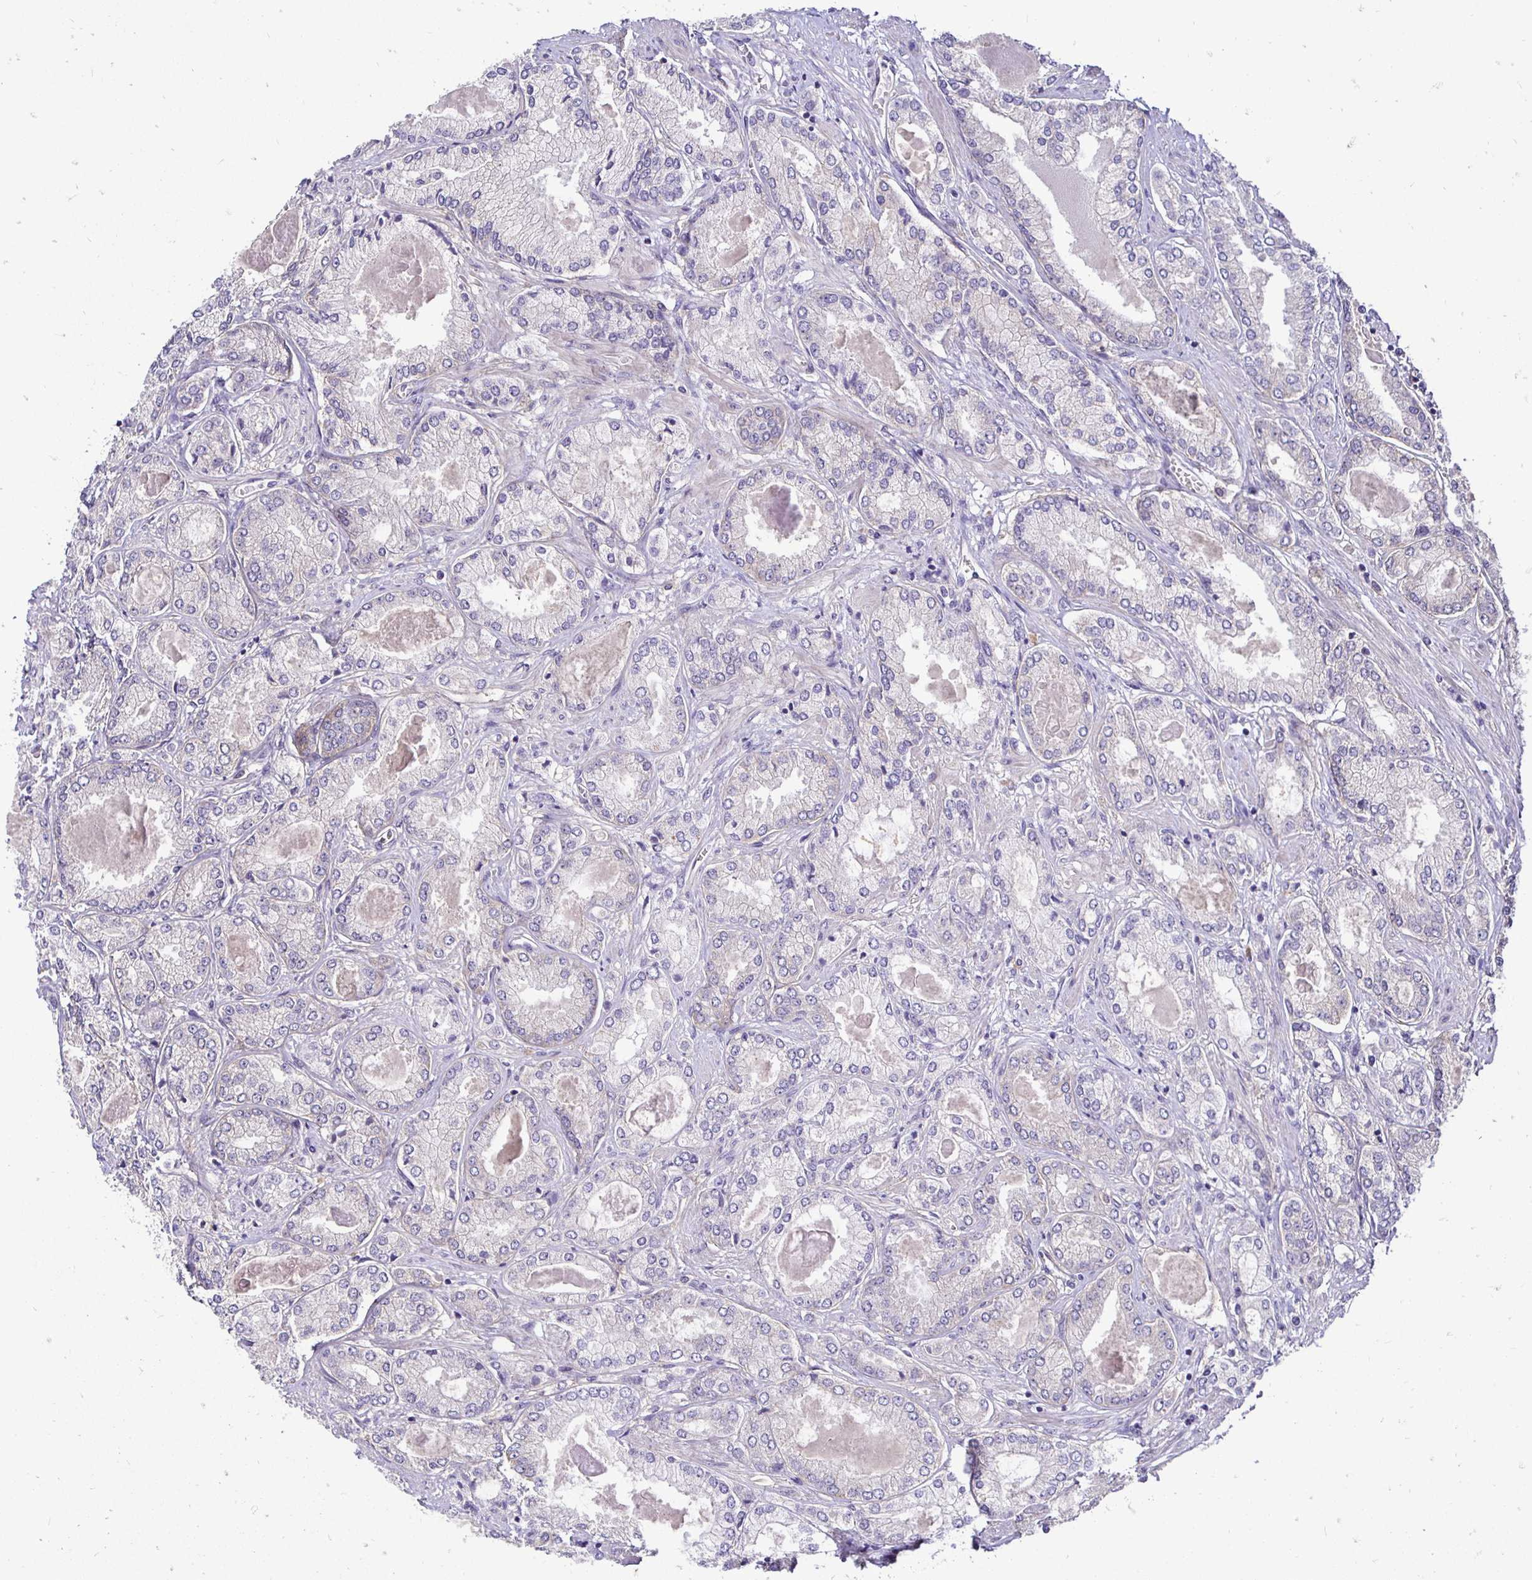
{"staining": {"intensity": "negative", "quantity": "none", "location": "none"}, "tissue": "prostate cancer", "cell_type": "Tumor cells", "image_type": "cancer", "snomed": [{"axis": "morphology", "description": "Adenocarcinoma, High grade"}, {"axis": "topography", "description": "Prostate"}], "caption": "DAB immunohistochemical staining of high-grade adenocarcinoma (prostate) demonstrates no significant positivity in tumor cells.", "gene": "SLC9A1", "patient": {"sex": "male", "age": 68}}